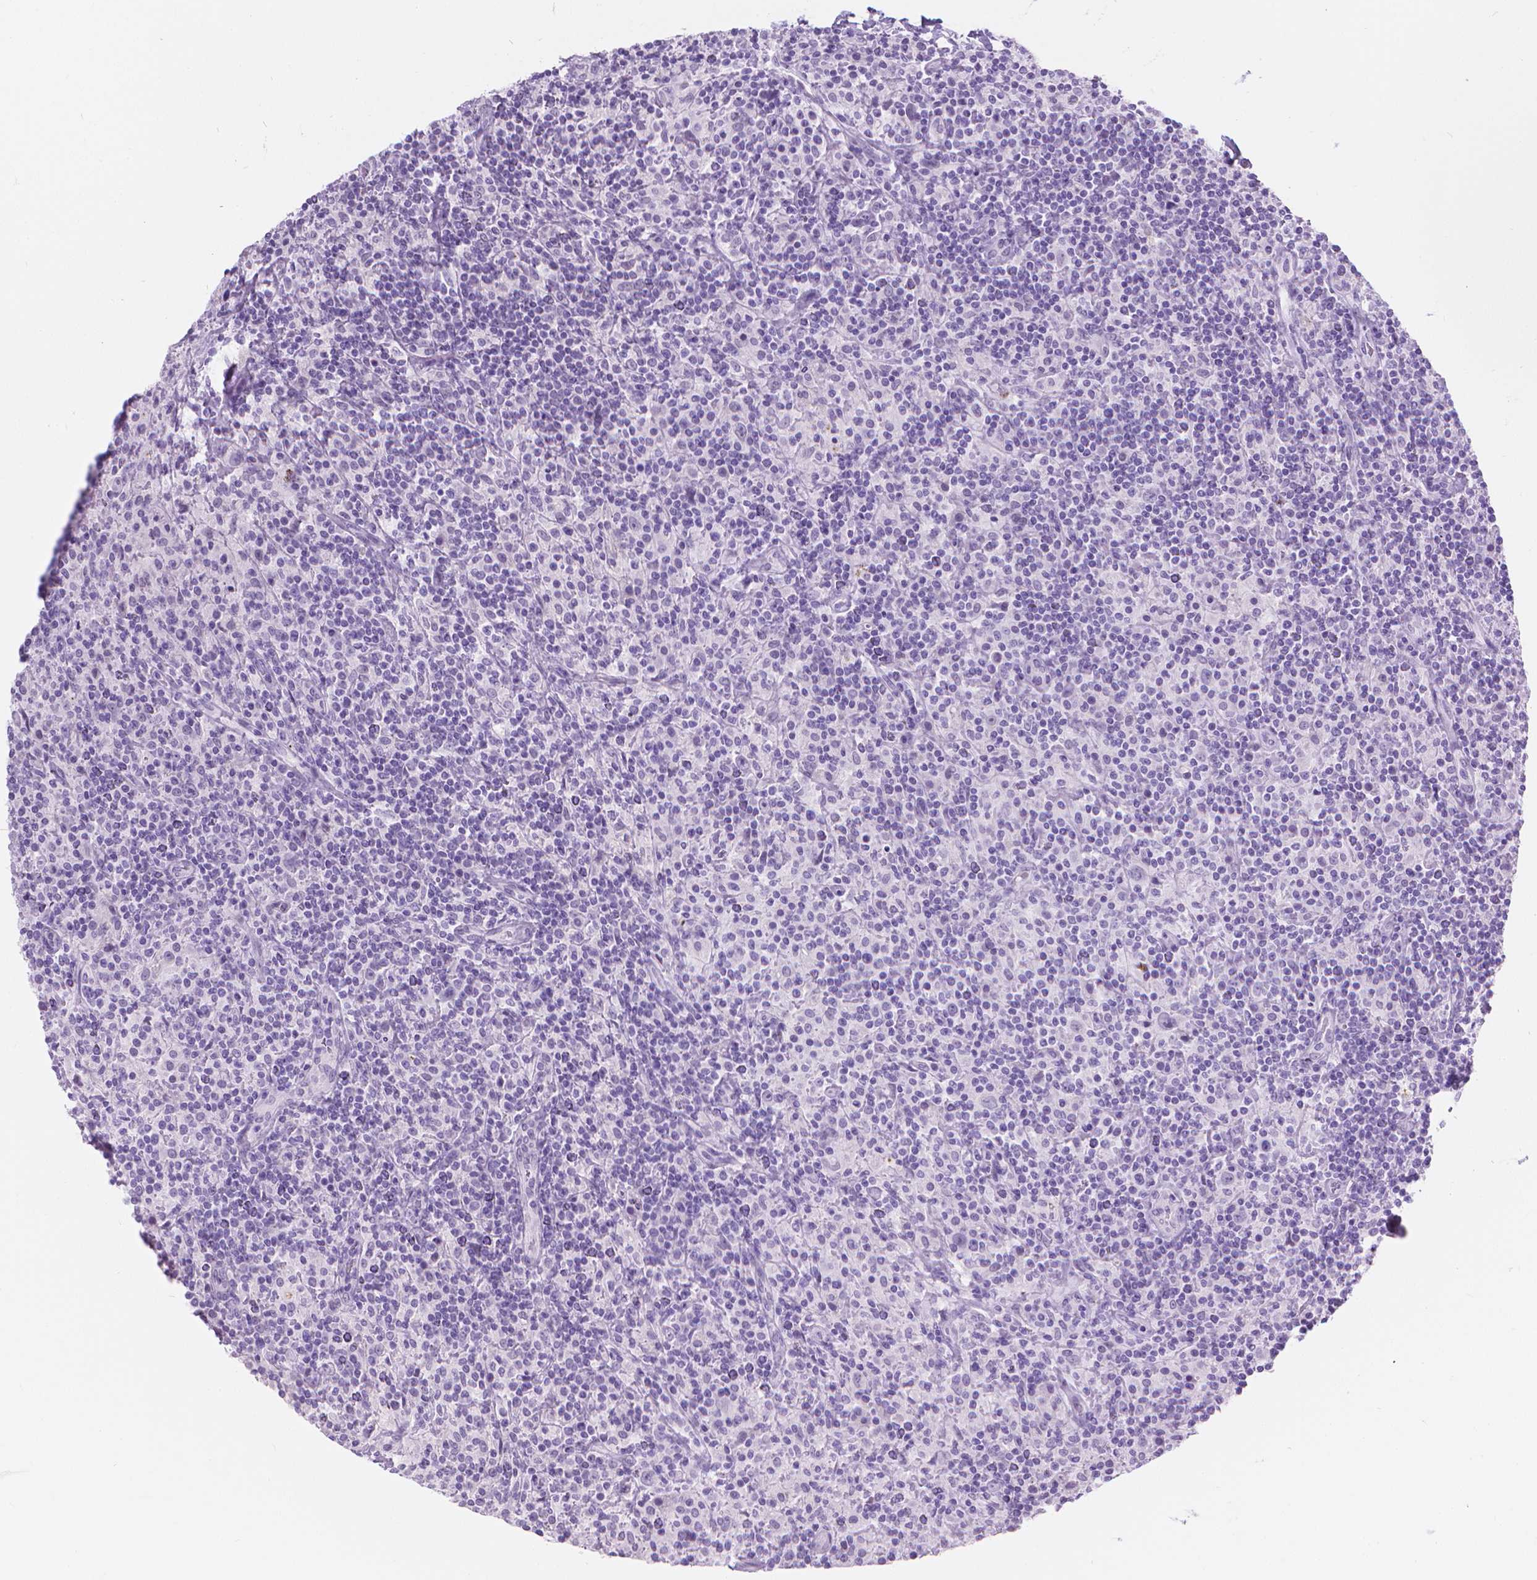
{"staining": {"intensity": "negative", "quantity": "none", "location": "none"}, "tissue": "lymphoma", "cell_type": "Tumor cells", "image_type": "cancer", "snomed": [{"axis": "morphology", "description": "Hodgkin's disease, NOS"}, {"axis": "topography", "description": "Lymph node"}], "caption": "A micrograph of human lymphoma is negative for staining in tumor cells.", "gene": "CFAP52", "patient": {"sex": "male", "age": 70}}